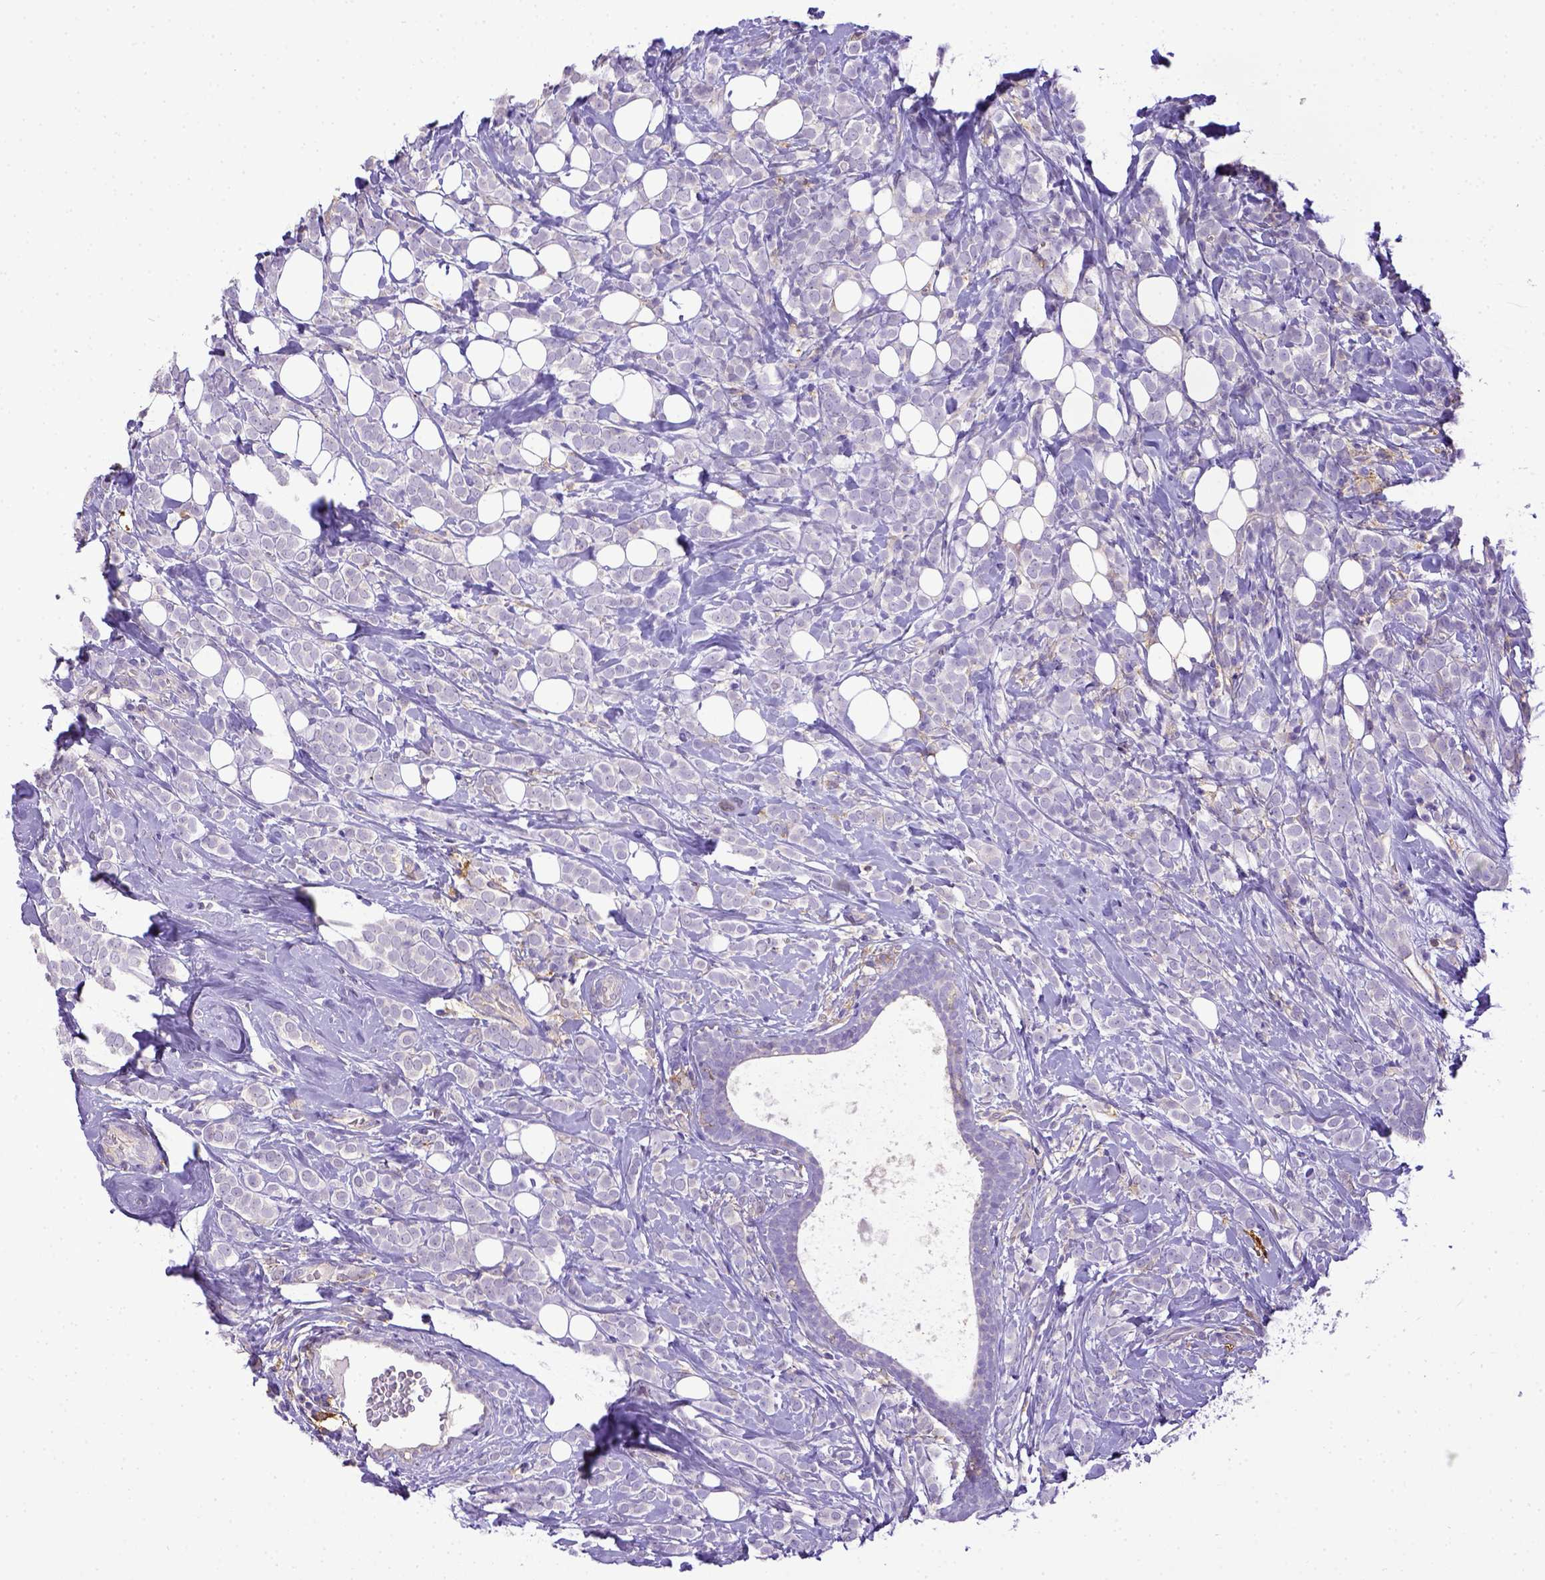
{"staining": {"intensity": "negative", "quantity": "none", "location": "none"}, "tissue": "breast cancer", "cell_type": "Tumor cells", "image_type": "cancer", "snomed": [{"axis": "morphology", "description": "Lobular carcinoma"}, {"axis": "topography", "description": "Breast"}], "caption": "Breast lobular carcinoma stained for a protein using immunohistochemistry (IHC) displays no positivity tumor cells.", "gene": "CD40", "patient": {"sex": "female", "age": 49}}